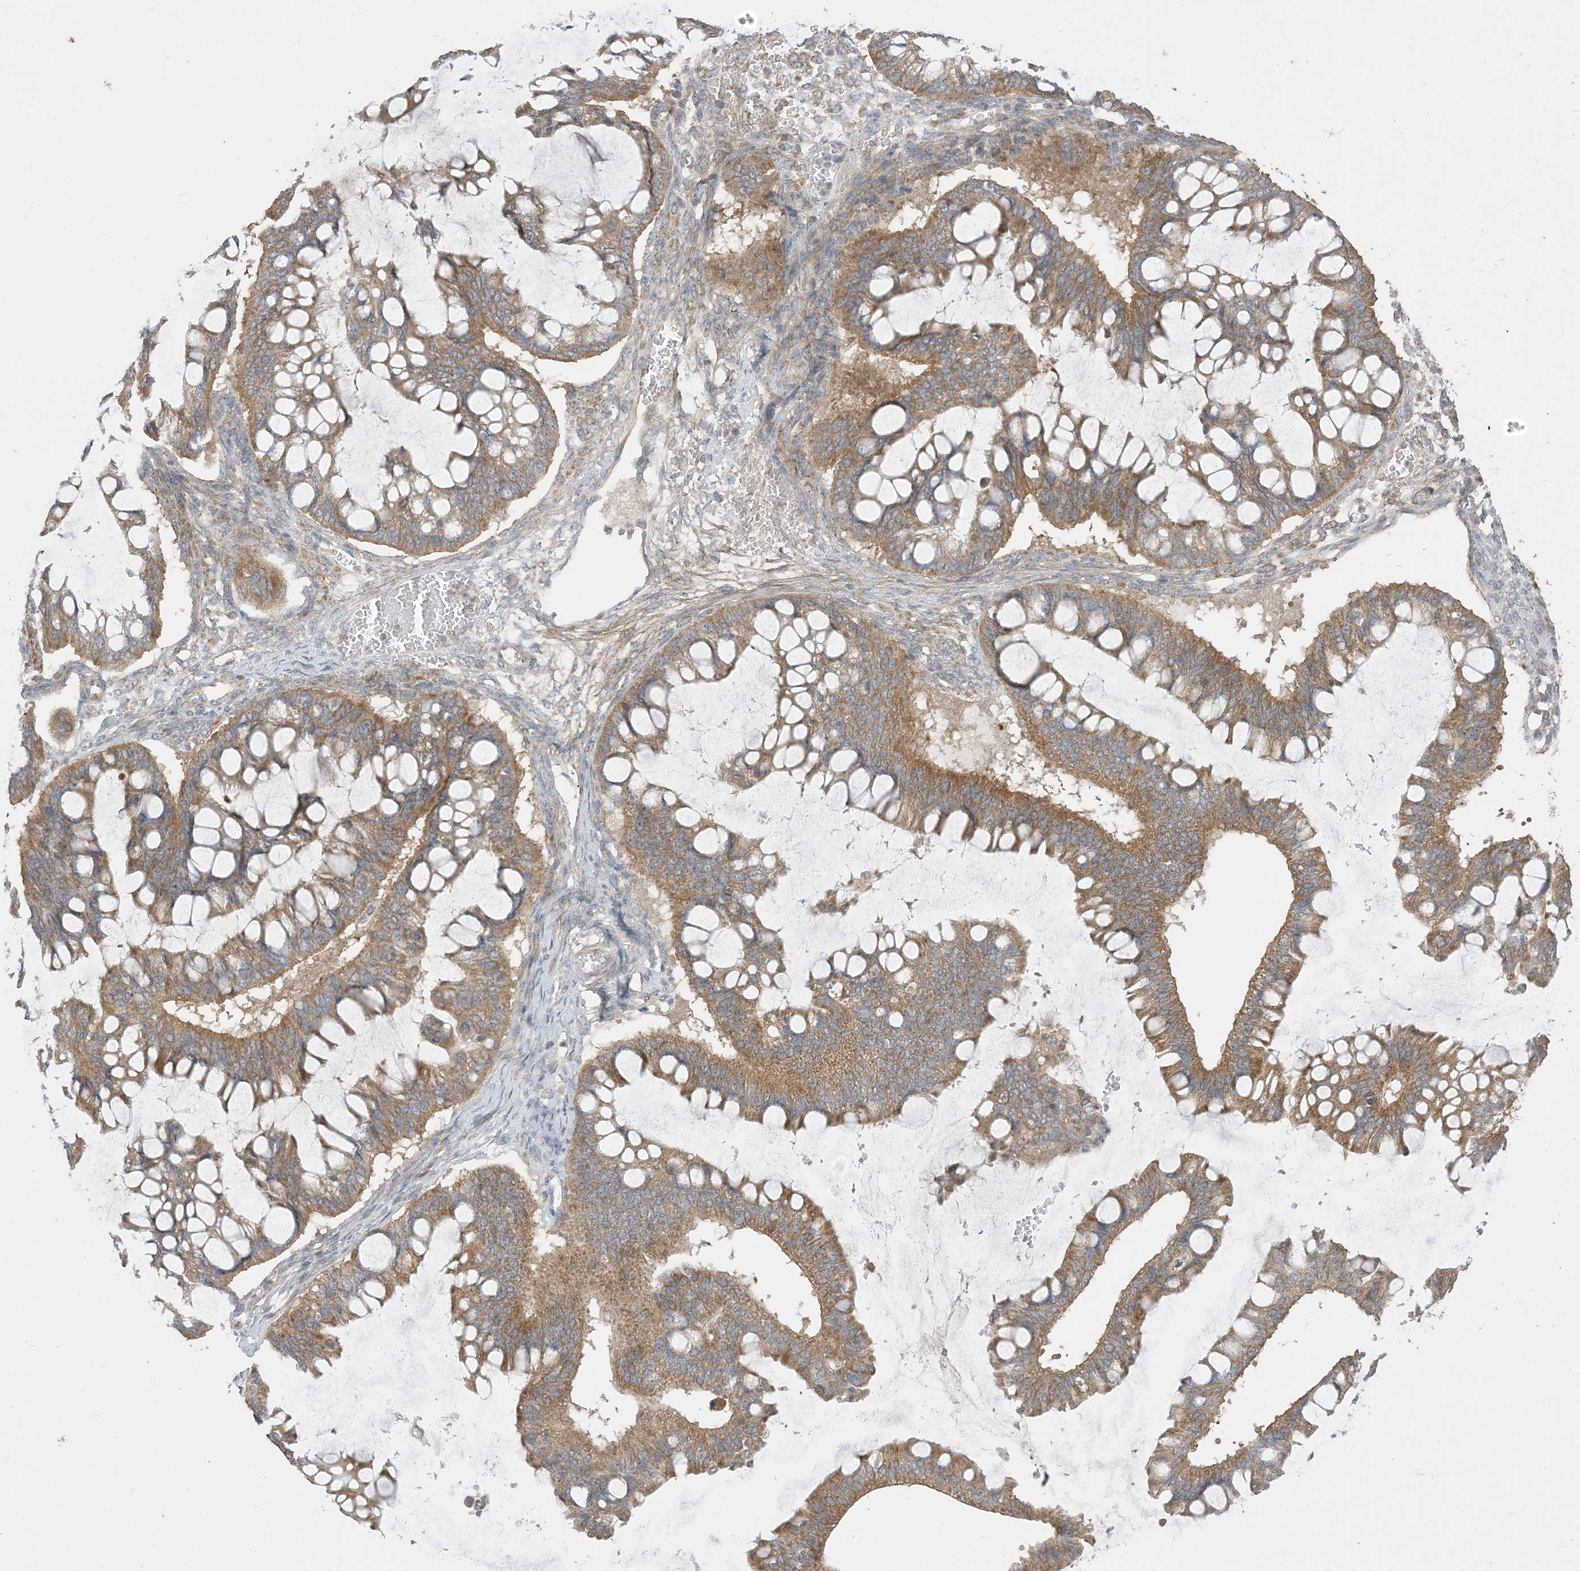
{"staining": {"intensity": "strong", "quantity": ">75%", "location": "cytoplasmic/membranous"}, "tissue": "ovarian cancer", "cell_type": "Tumor cells", "image_type": "cancer", "snomed": [{"axis": "morphology", "description": "Cystadenocarcinoma, mucinous, NOS"}, {"axis": "topography", "description": "Ovary"}], "caption": "Immunohistochemical staining of human mucinous cystadenocarcinoma (ovarian) reveals strong cytoplasmic/membranous protein staining in about >75% of tumor cells.", "gene": "SIRT3", "patient": {"sex": "female", "age": 73}}